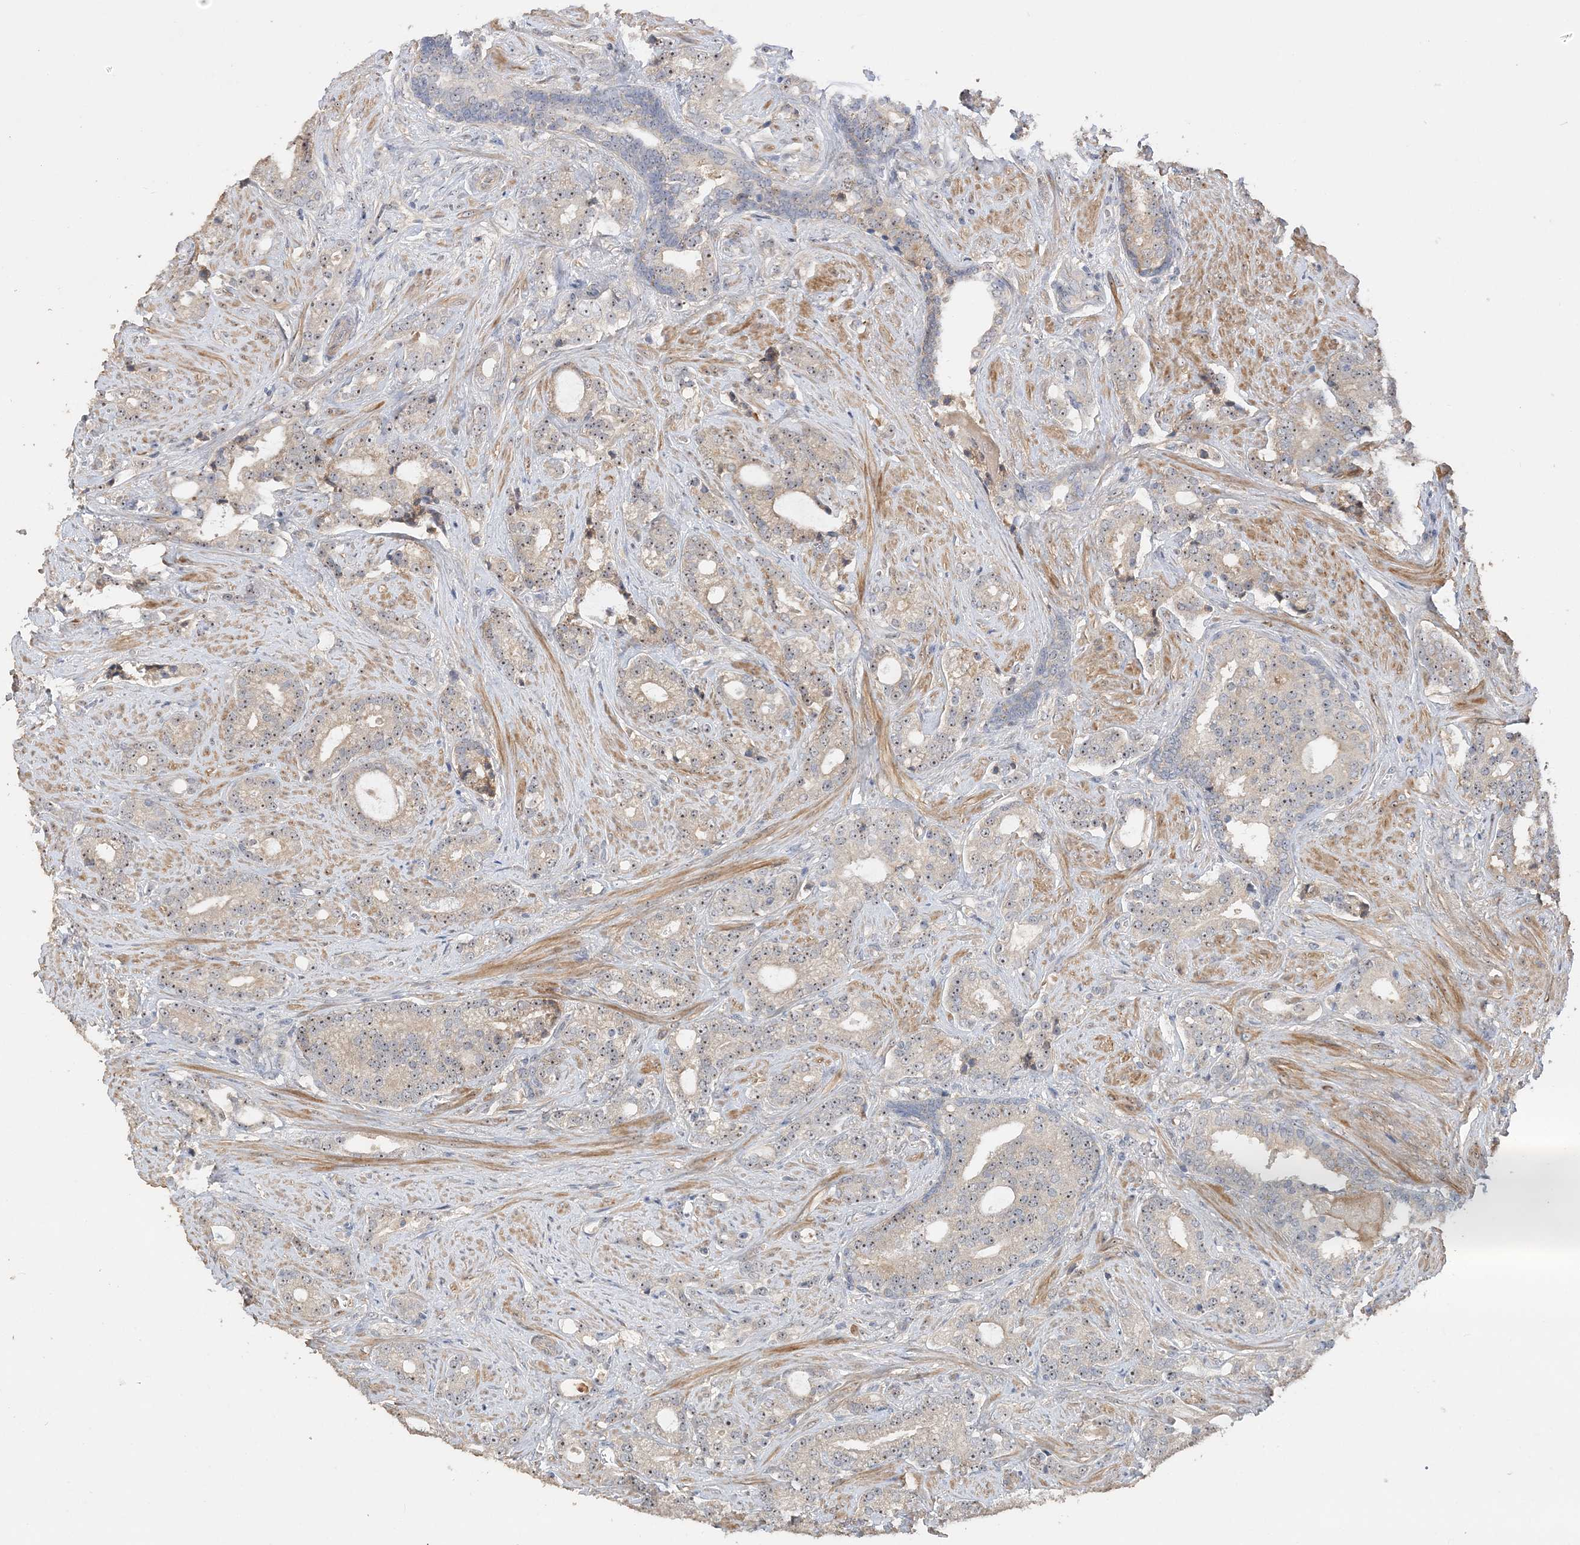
{"staining": {"intensity": "weak", "quantity": ">75%", "location": "nuclear"}, "tissue": "prostate cancer", "cell_type": "Tumor cells", "image_type": "cancer", "snomed": [{"axis": "morphology", "description": "Adenocarcinoma, High grade"}, {"axis": "topography", "description": "Prostate and seminal vesicle, NOS"}], "caption": "Immunohistochemistry image of human high-grade adenocarcinoma (prostate) stained for a protein (brown), which reveals low levels of weak nuclear staining in about >75% of tumor cells.", "gene": "GRINA", "patient": {"sex": "male", "age": 67}}